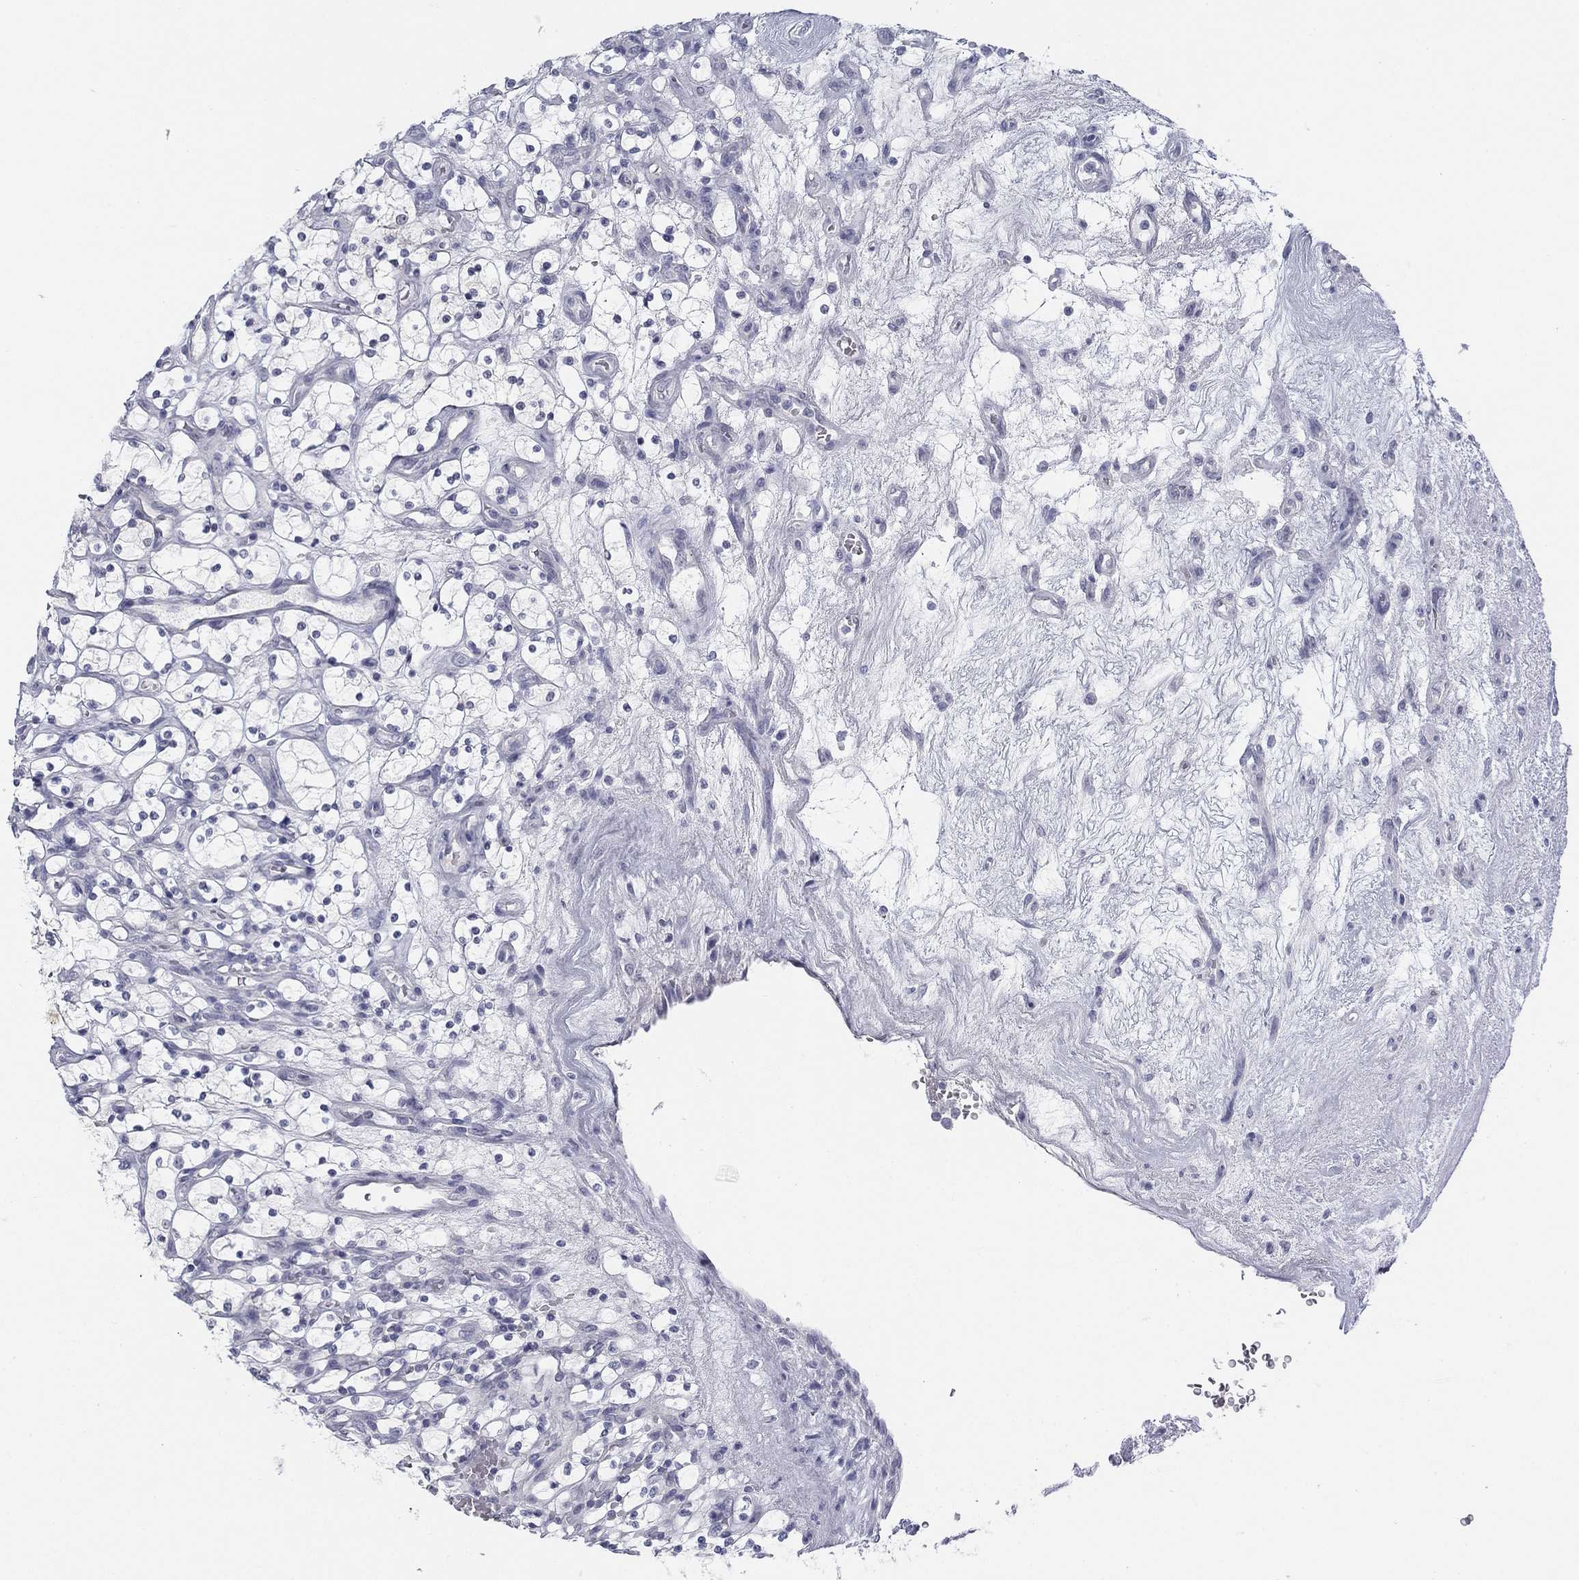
{"staining": {"intensity": "negative", "quantity": "none", "location": "none"}, "tissue": "renal cancer", "cell_type": "Tumor cells", "image_type": "cancer", "snomed": [{"axis": "morphology", "description": "Adenocarcinoma, NOS"}, {"axis": "topography", "description": "Kidney"}], "caption": "This is an immunohistochemistry (IHC) micrograph of human renal cancer (adenocarcinoma). There is no expression in tumor cells.", "gene": "DNAL1", "patient": {"sex": "female", "age": 69}}